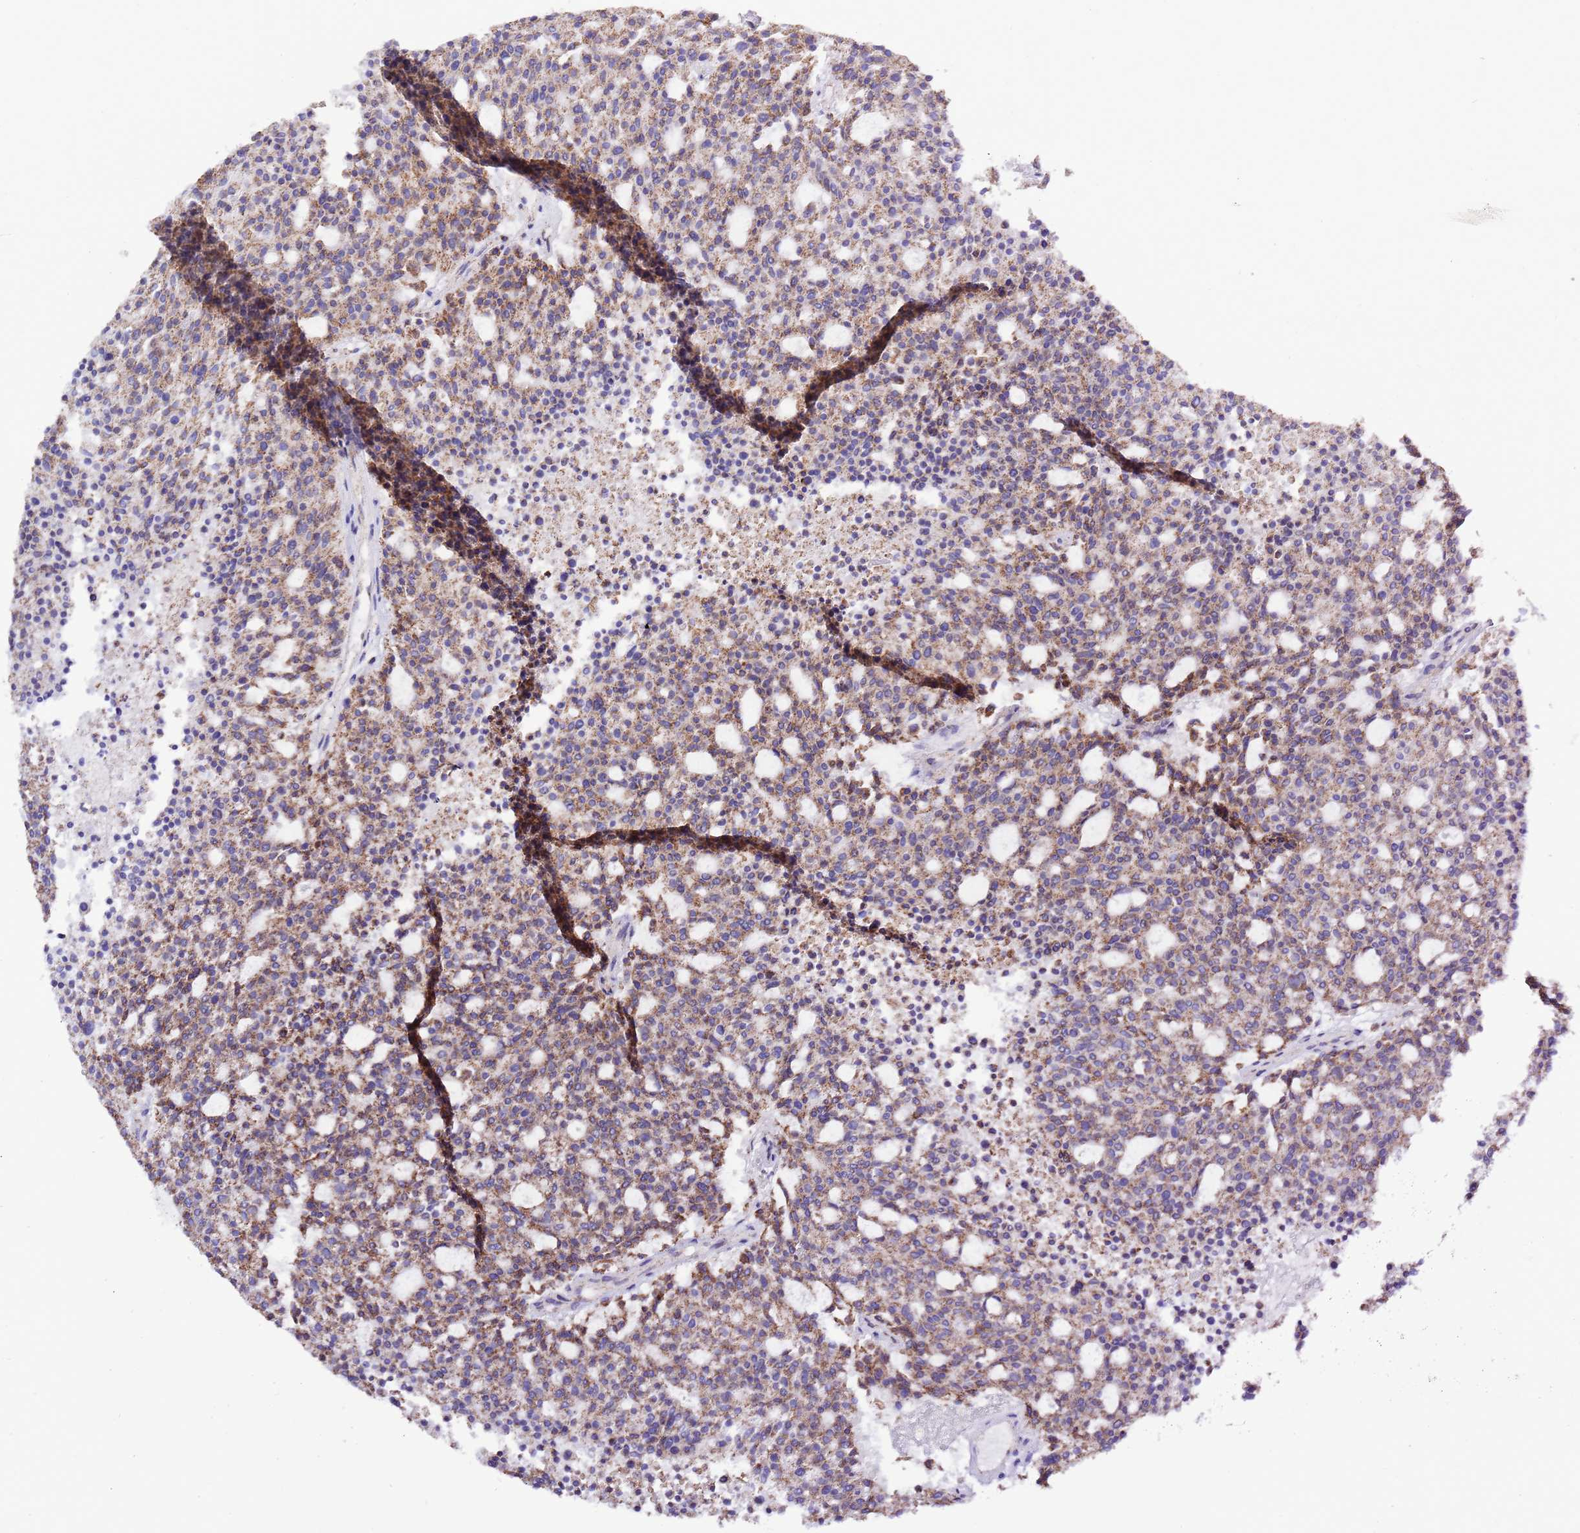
{"staining": {"intensity": "moderate", "quantity": ">75%", "location": "cytoplasmic/membranous"}, "tissue": "carcinoid", "cell_type": "Tumor cells", "image_type": "cancer", "snomed": [{"axis": "morphology", "description": "Carcinoid, malignant, NOS"}, {"axis": "topography", "description": "Pancreas"}], "caption": "Immunohistochemical staining of human carcinoid (malignant) exhibits medium levels of moderate cytoplasmic/membranous positivity in about >75% of tumor cells.", "gene": "TEKTIP1", "patient": {"sex": "female", "age": 54}}